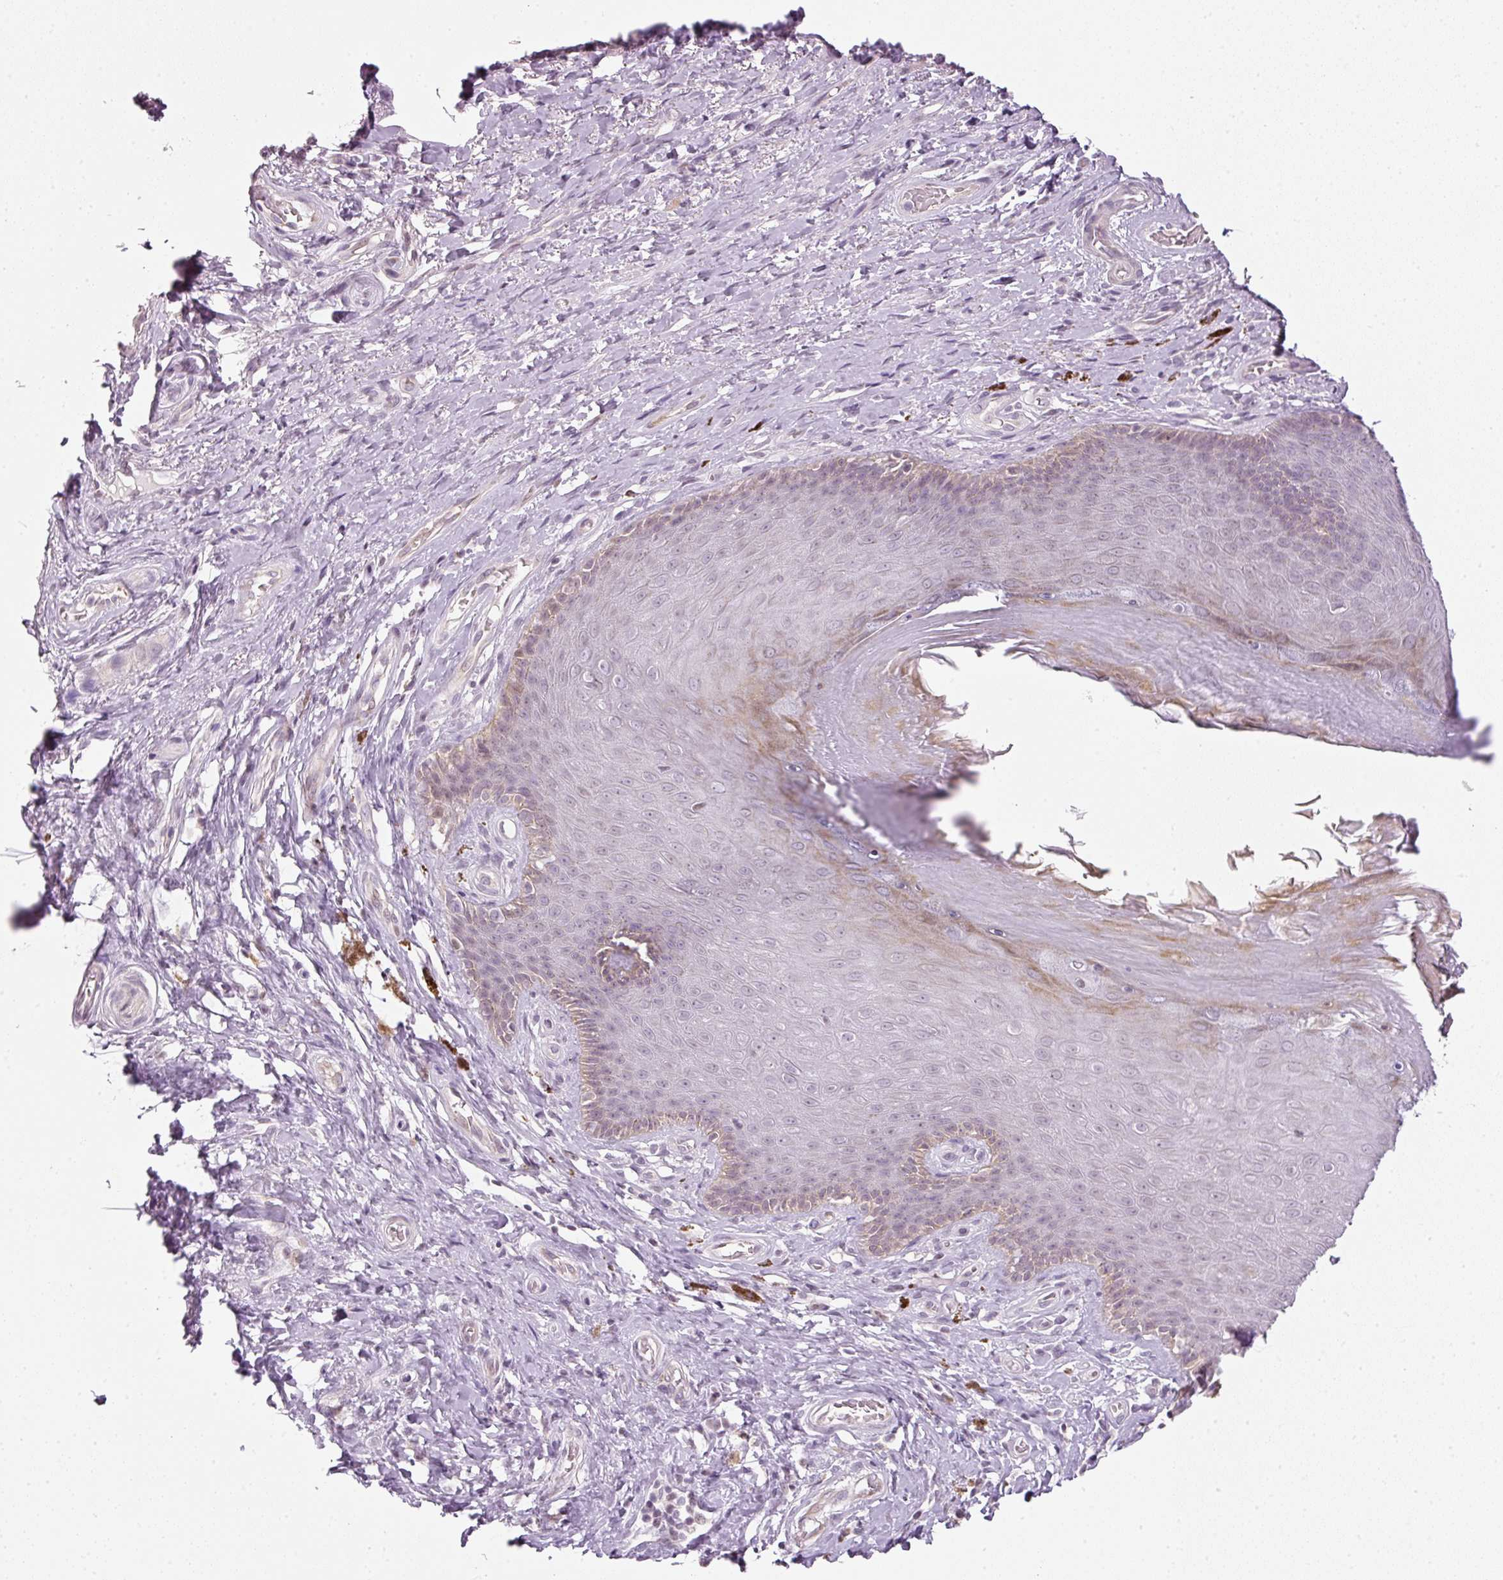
{"staining": {"intensity": "moderate", "quantity": "<25%", "location": "cytoplasmic/membranous,nuclear"}, "tissue": "skin", "cell_type": "Epidermal cells", "image_type": "normal", "snomed": [{"axis": "morphology", "description": "Normal tissue, NOS"}, {"axis": "topography", "description": "Anal"}, {"axis": "topography", "description": "Peripheral nerve tissue"}], "caption": "IHC micrograph of benign human skin stained for a protein (brown), which exhibits low levels of moderate cytoplasmic/membranous,nuclear positivity in approximately <25% of epidermal cells.", "gene": "NRDE2", "patient": {"sex": "male", "age": 53}}